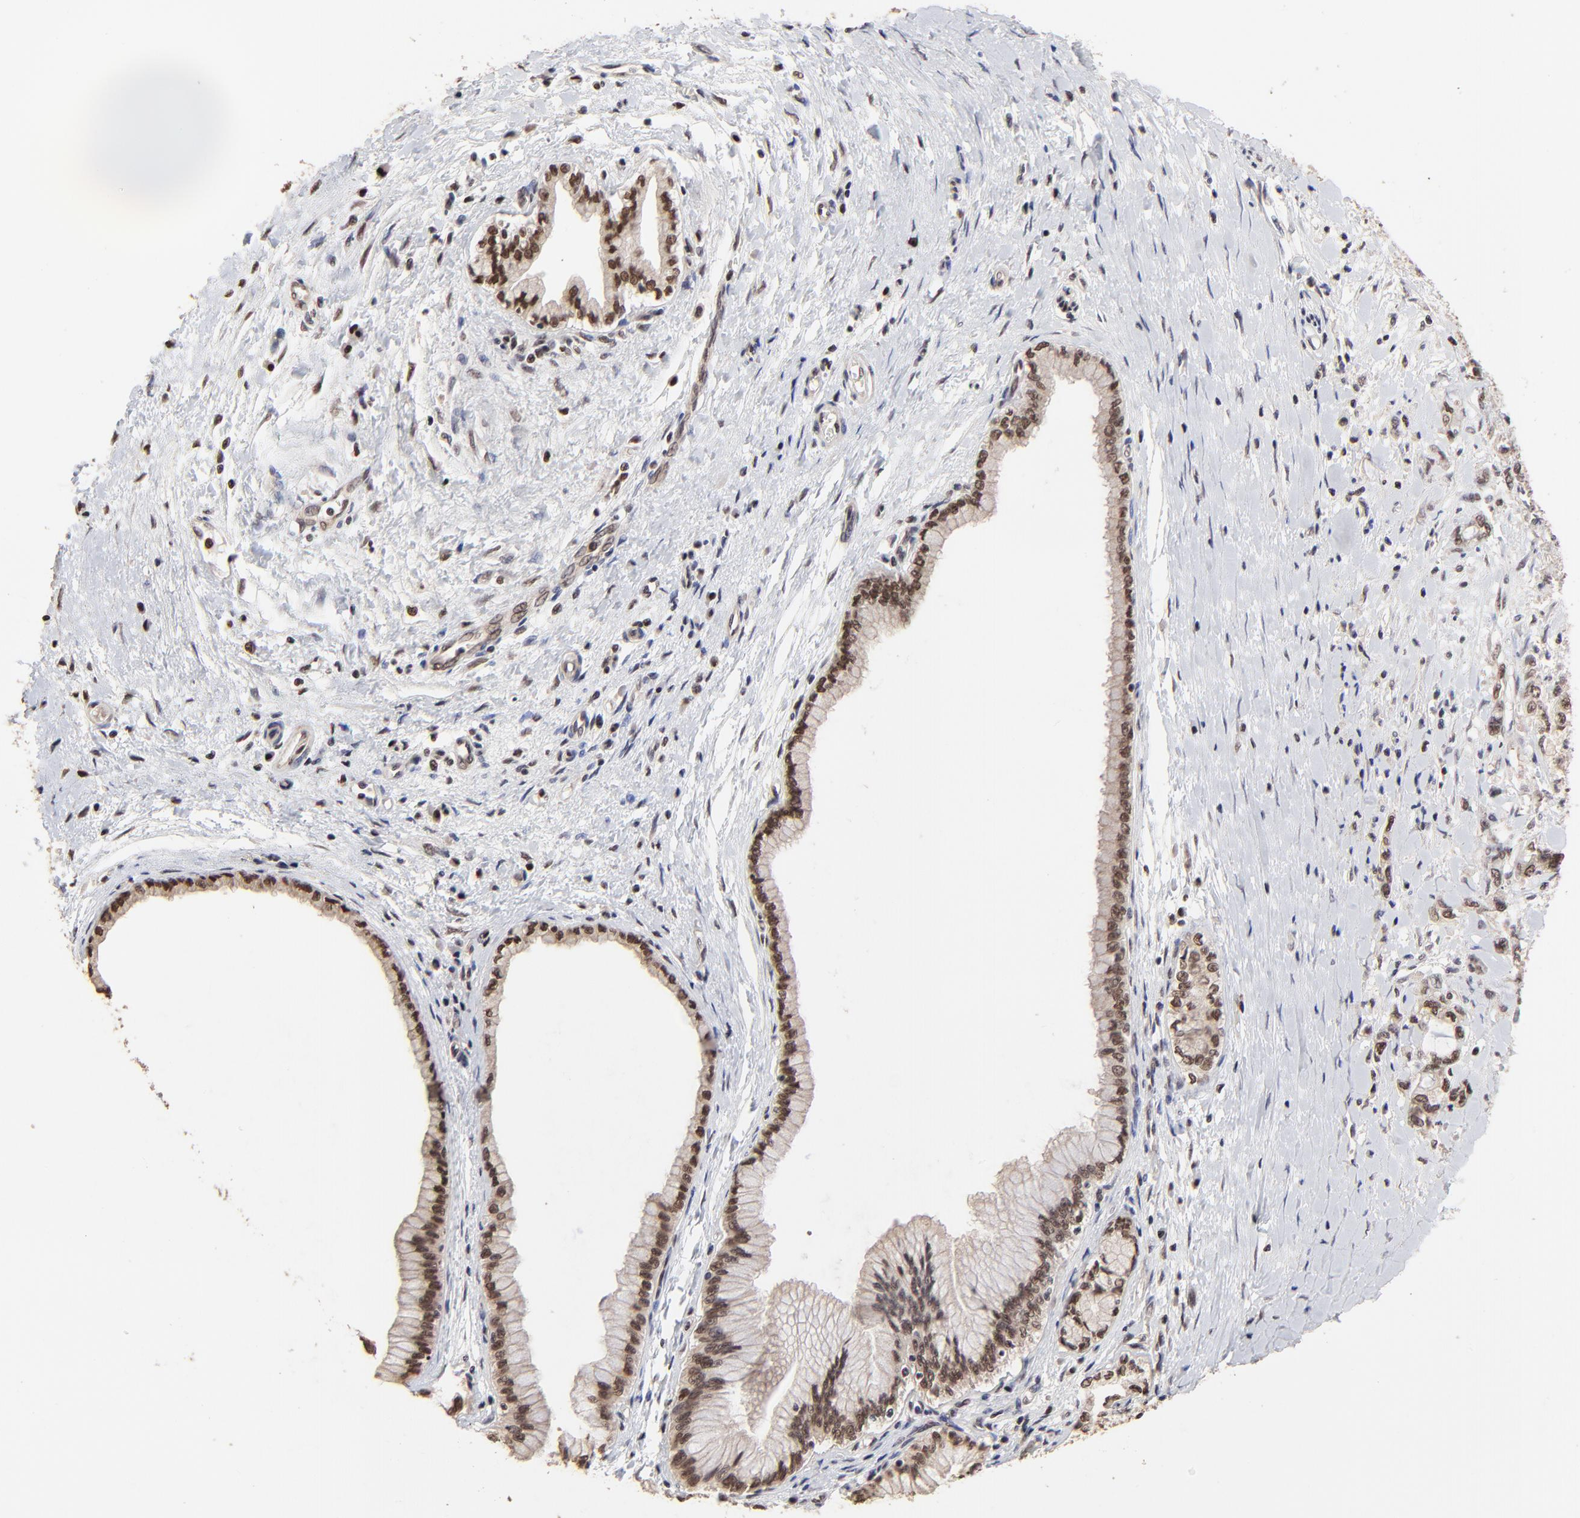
{"staining": {"intensity": "strong", "quantity": ">75%", "location": "nuclear"}, "tissue": "pancreatic cancer", "cell_type": "Tumor cells", "image_type": "cancer", "snomed": [{"axis": "morphology", "description": "Adenocarcinoma, NOS"}, {"axis": "topography", "description": "Pancreas"}], "caption": "Adenocarcinoma (pancreatic) stained for a protein (brown) shows strong nuclear positive staining in approximately >75% of tumor cells.", "gene": "DSN1", "patient": {"sex": "male", "age": 79}}